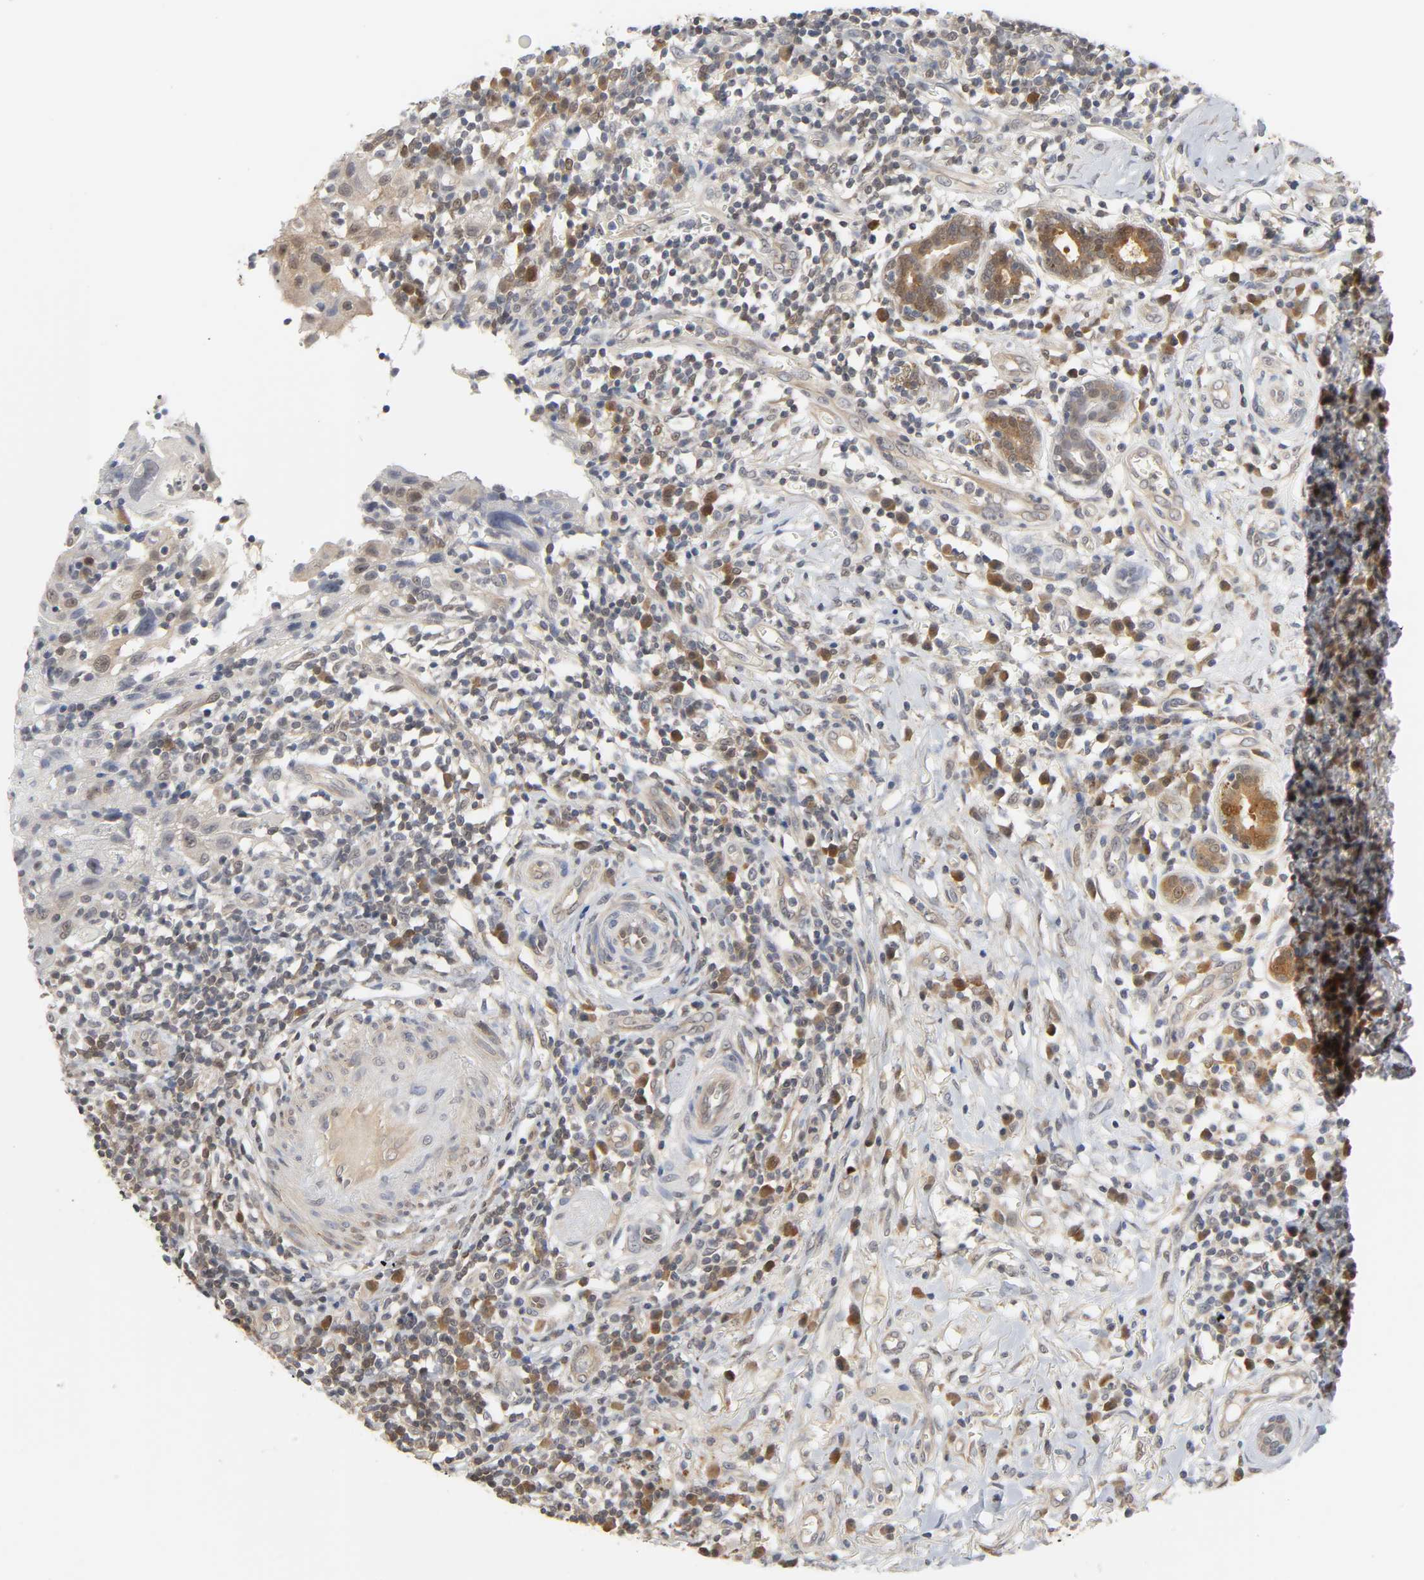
{"staining": {"intensity": "weak", "quantity": "25%-75%", "location": "cytoplasmic/membranous"}, "tissue": "thyroid cancer", "cell_type": "Tumor cells", "image_type": "cancer", "snomed": [{"axis": "morphology", "description": "Carcinoma, NOS"}, {"axis": "topography", "description": "Thyroid gland"}], "caption": "Immunohistochemistry micrograph of neoplastic tissue: human thyroid cancer stained using immunohistochemistry demonstrates low levels of weak protein expression localized specifically in the cytoplasmic/membranous of tumor cells, appearing as a cytoplasmic/membranous brown color.", "gene": "MIF", "patient": {"sex": "female", "age": 77}}